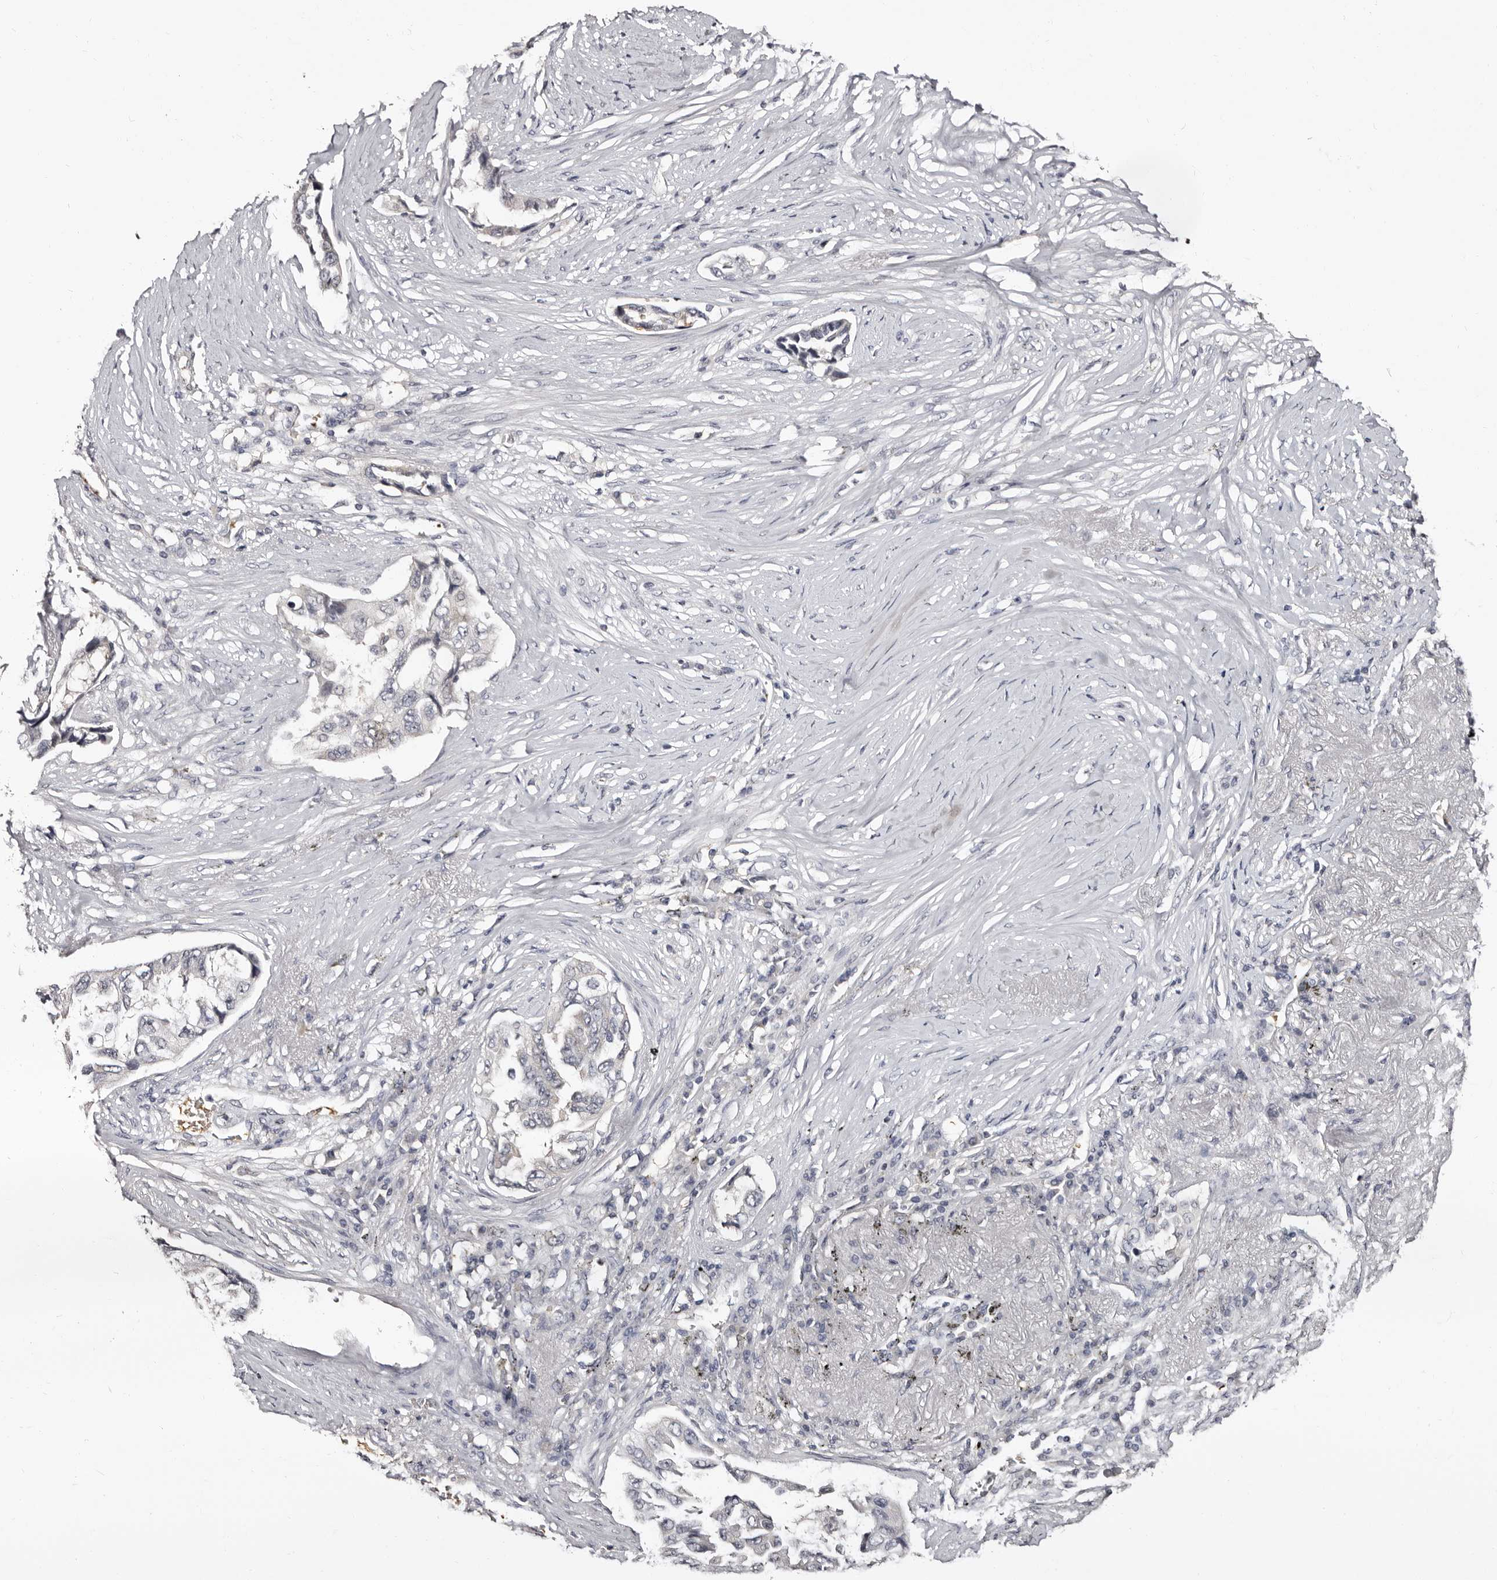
{"staining": {"intensity": "negative", "quantity": "none", "location": "none"}, "tissue": "lung cancer", "cell_type": "Tumor cells", "image_type": "cancer", "snomed": [{"axis": "morphology", "description": "Adenocarcinoma, NOS"}, {"axis": "topography", "description": "Lung"}], "caption": "Immunohistochemical staining of human lung adenocarcinoma reveals no significant positivity in tumor cells.", "gene": "BPGM", "patient": {"sex": "female", "age": 51}}